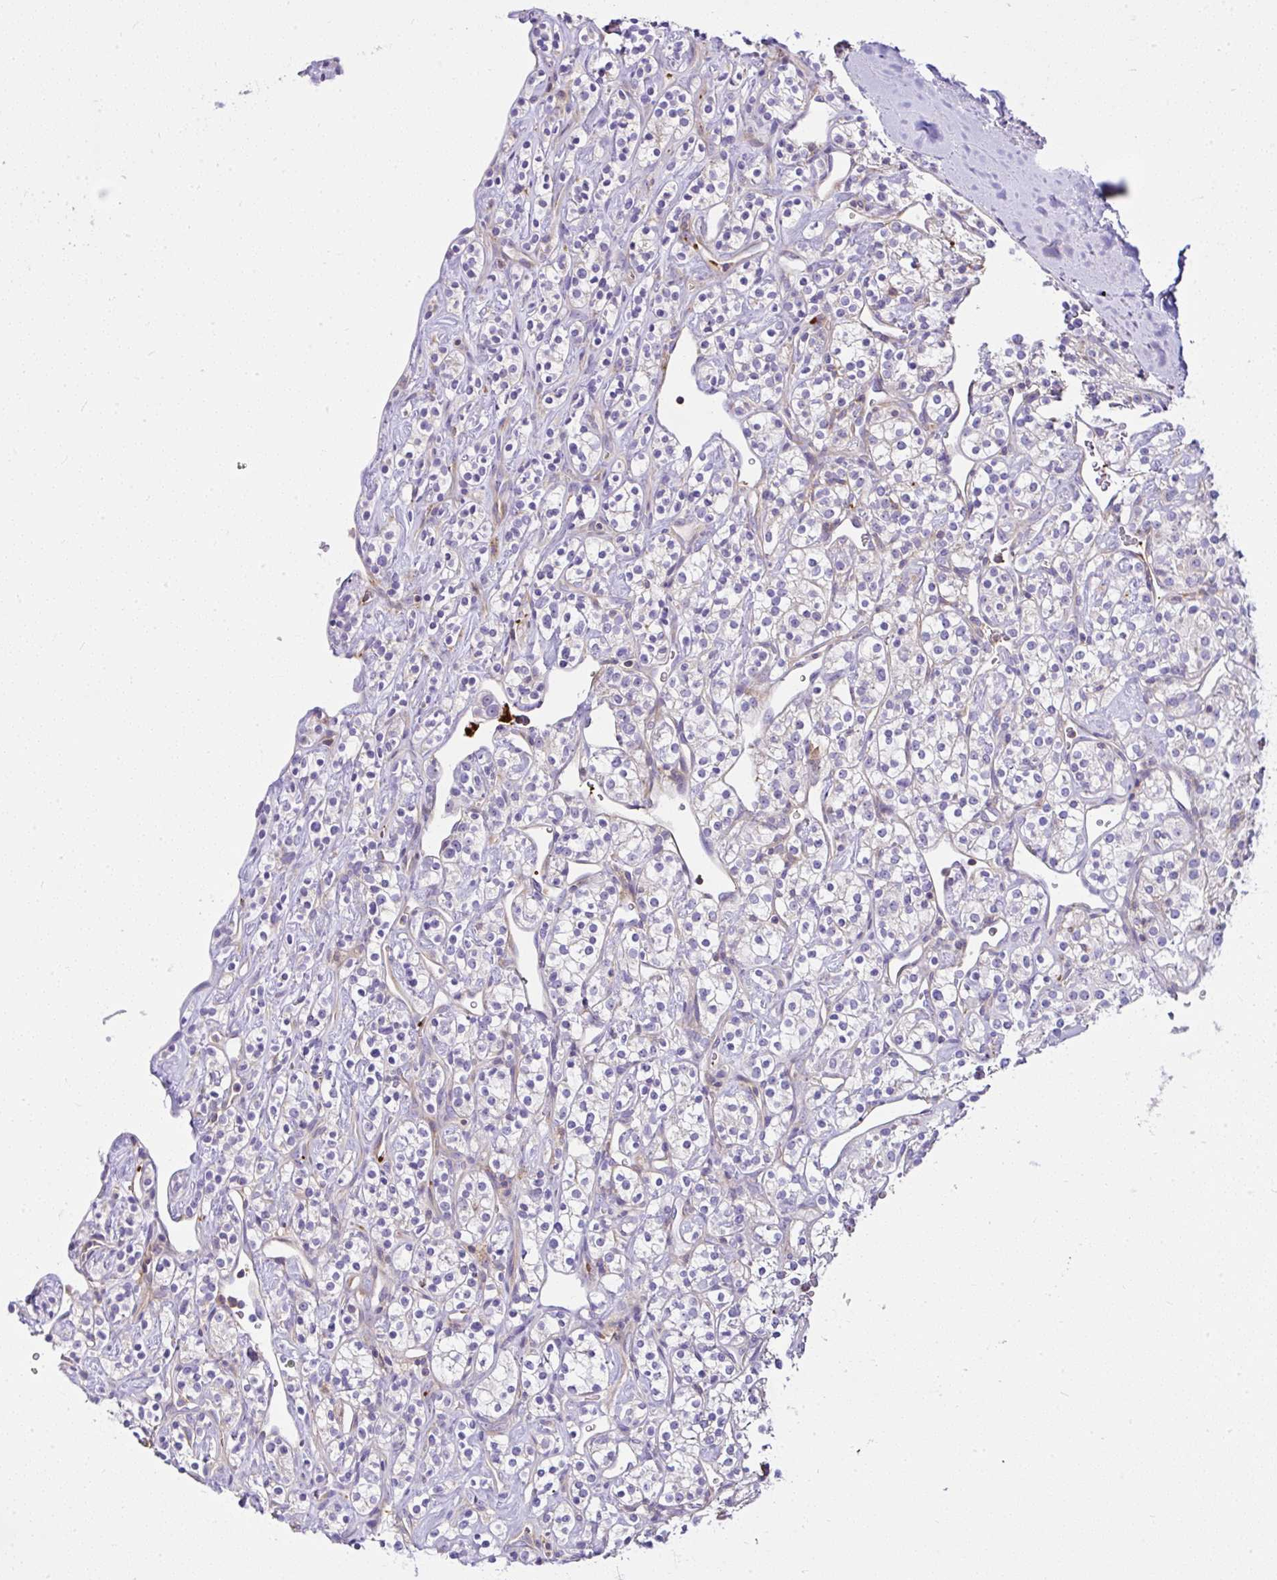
{"staining": {"intensity": "negative", "quantity": "none", "location": "none"}, "tissue": "renal cancer", "cell_type": "Tumor cells", "image_type": "cancer", "snomed": [{"axis": "morphology", "description": "Adenocarcinoma, NOS"}, {"axis": "topography", "description": "Kidney"}], "caption": "High magnification brightfield microscopy of adenocarcinoma (renal) stained with DAB (3,3'-diaminobenzidine) (brown) and counterstained with hematoxylin (blue): tumor cells show no significant expression.", "gene": "CCDC142", "patient": {"sex": "male", "age": 77}}